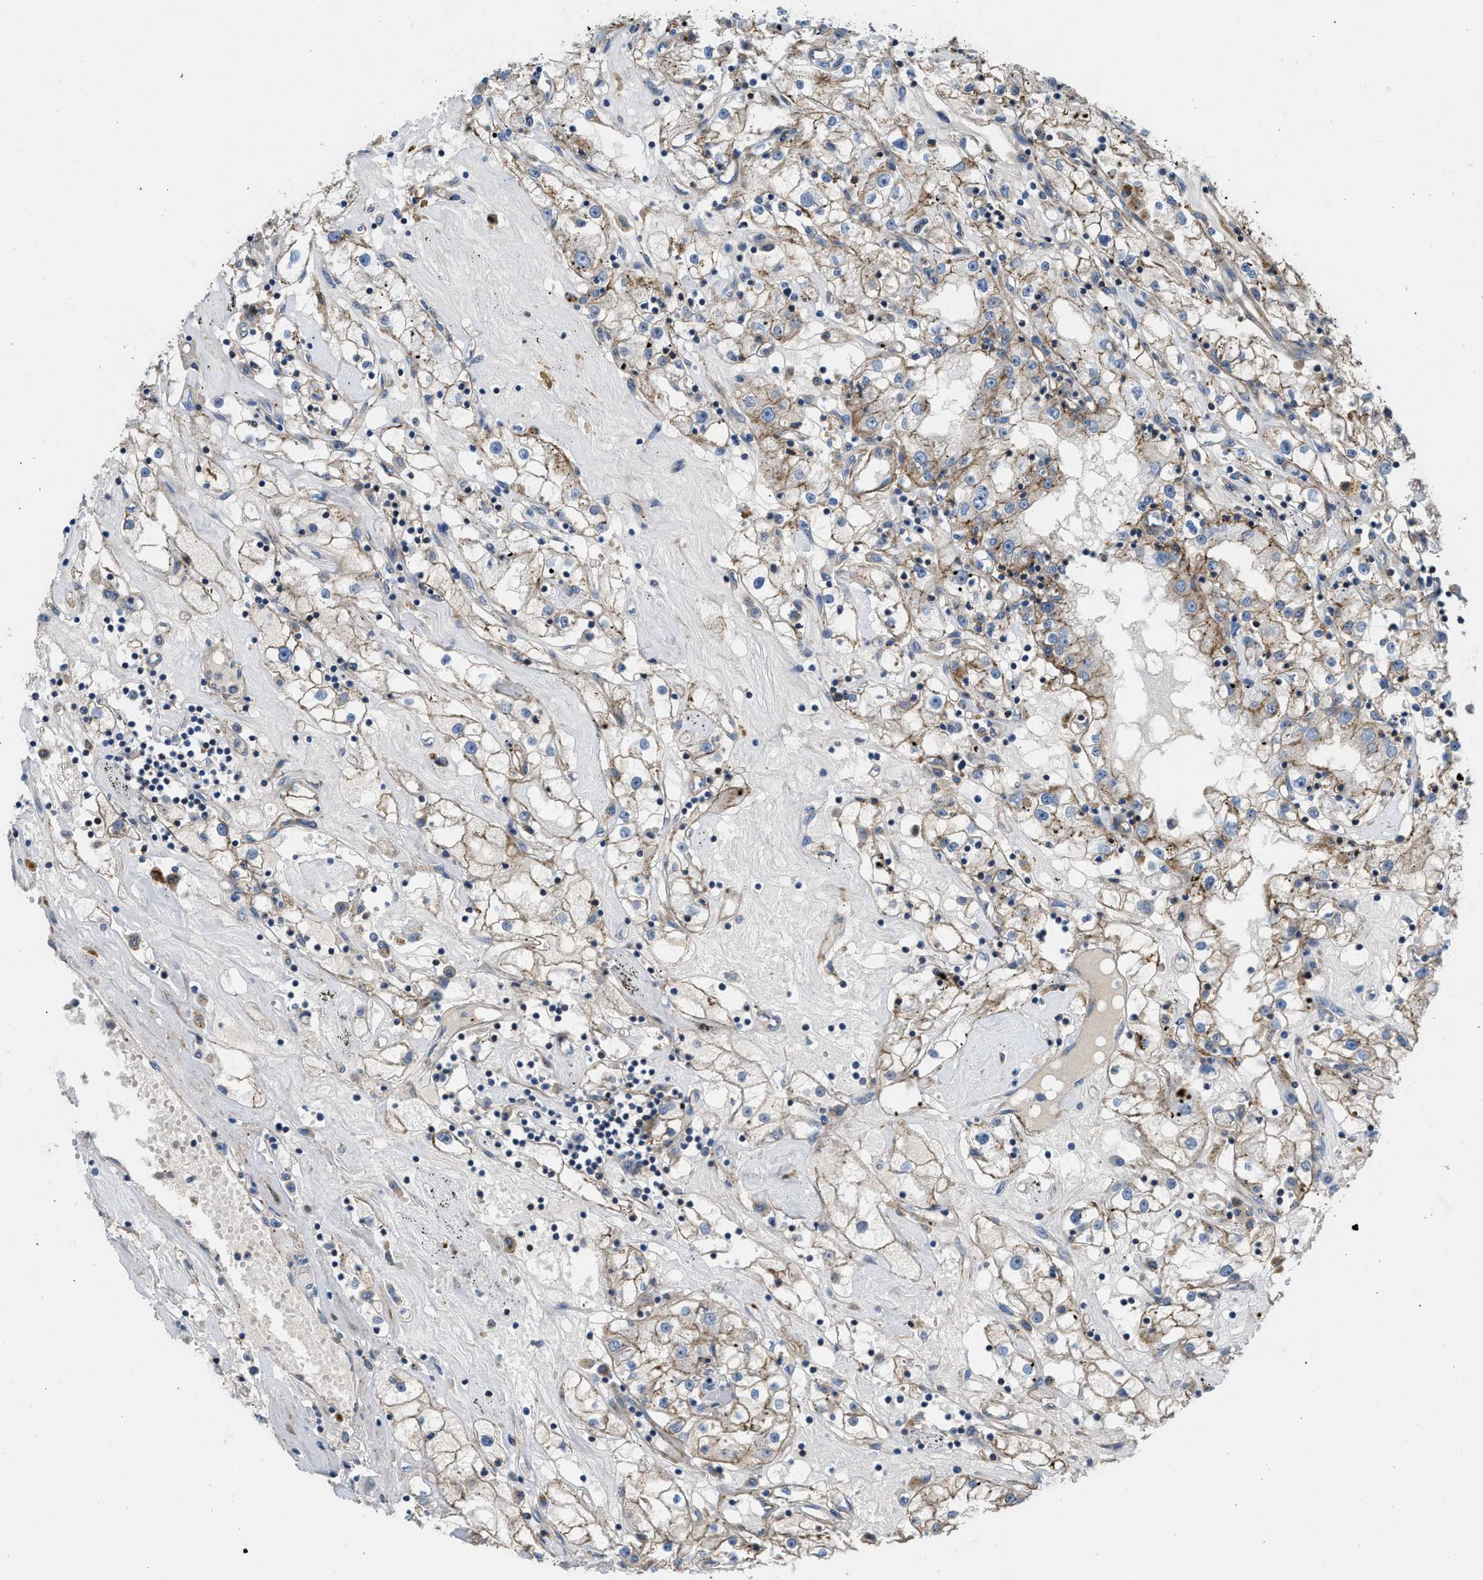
{"staining": {"intensity": "moderate", "quantity": ">75%", "location": "cytoplasmic/membranous"}, "tissue": "renal cancer", "cell_type": "Tumor cells", "image_type": "cancer", "snomed": [{"axis": "morphology", "description": "Adenocarcinoma, NOS"}, {"axis": "topography", "description": "Kidney"}], "caption": "Moderate cytoplasmic/membranous protein staining is appreciated in about >75% of tumor cells in renal adenocarcinoma.", "gene": "NYNRIN", "patient": {"sex": "male", "age": 56}}